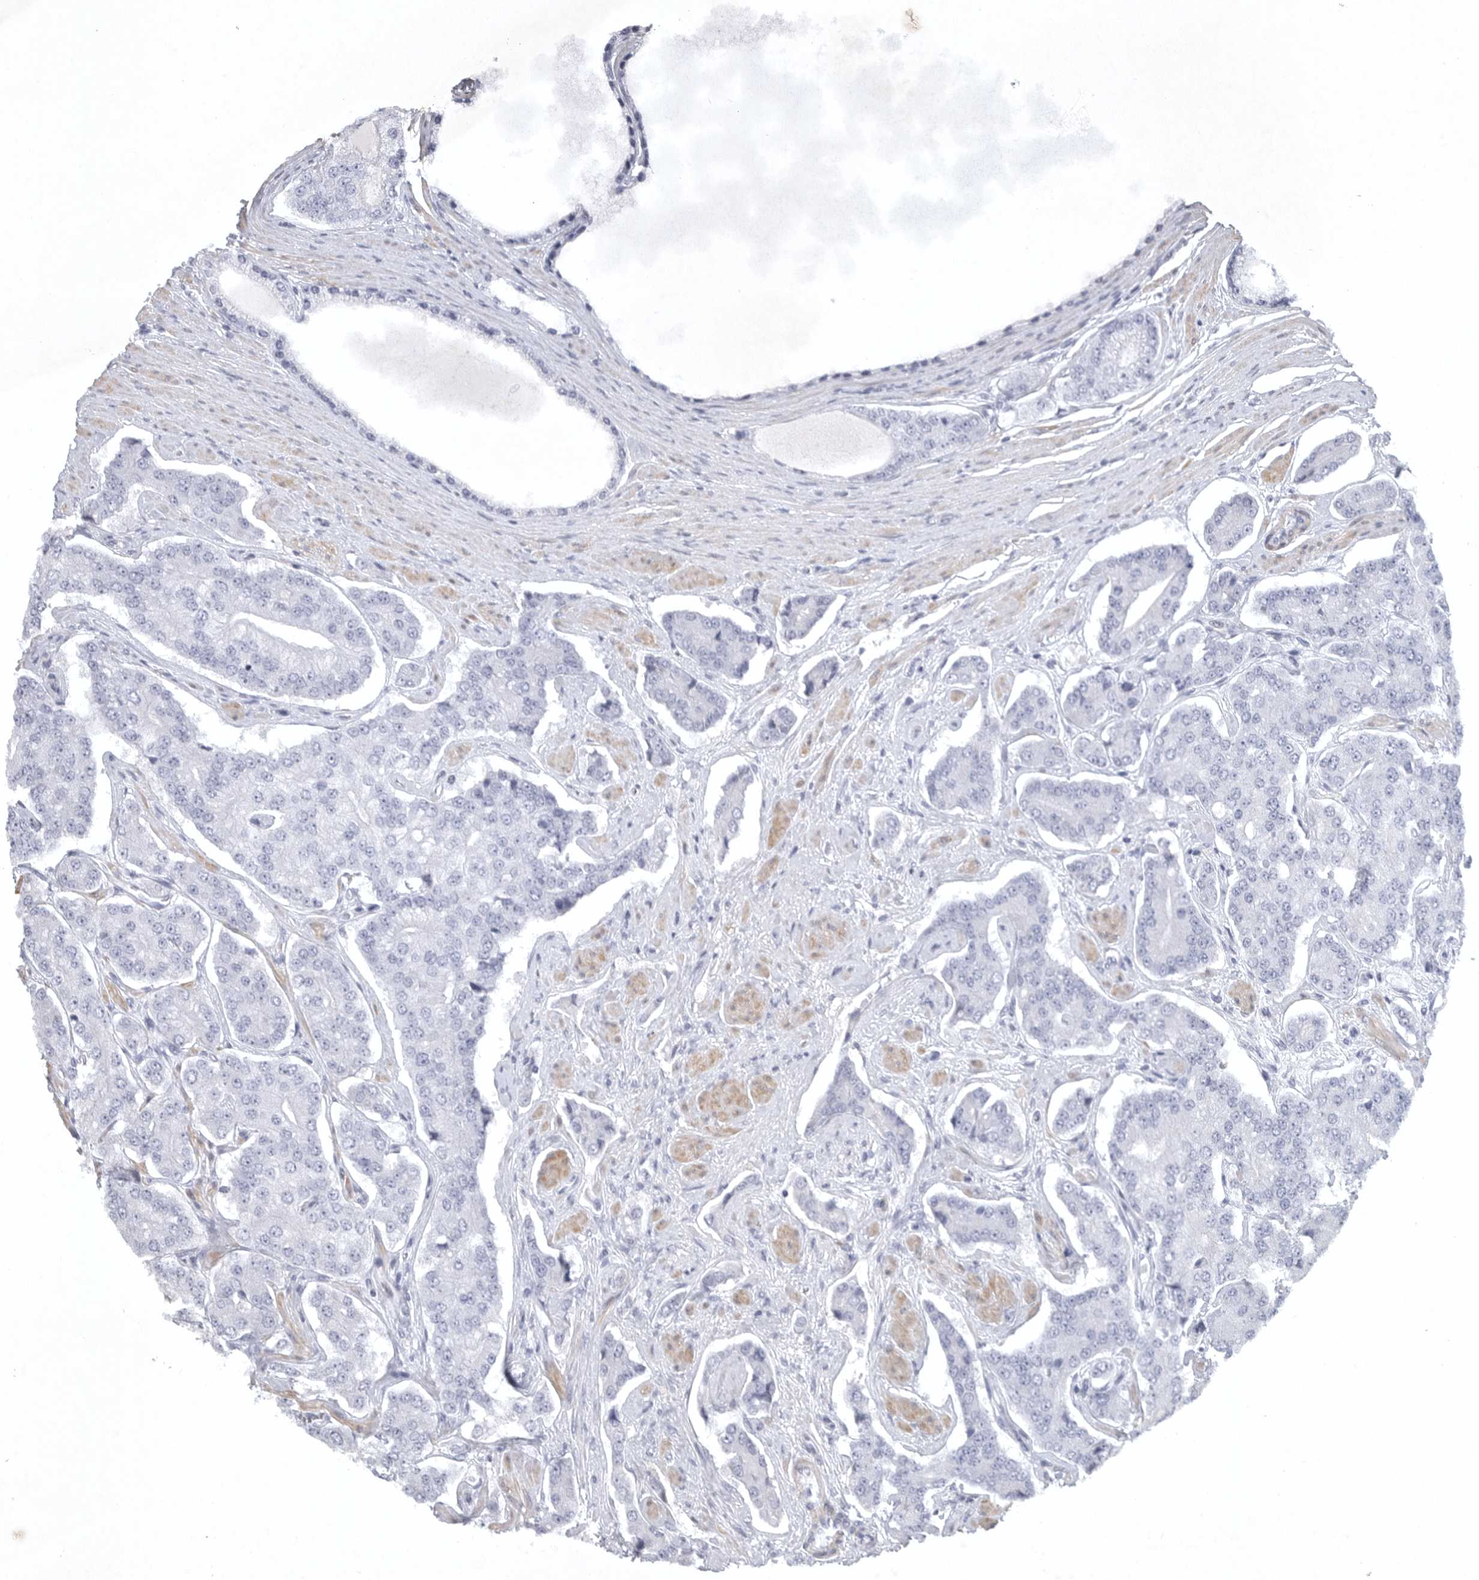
{"staining": {"intensity": "negative", "quantity": "none", "location": "none"}, "tissue": "prostate cancer", "cell_type": "Tumor cells", "image_type": "cancer", "snomed": [{"axis": "morphology", "description": "Adenocarcinoma, High grade"}, {"axis": "topography", "description": "Prostate"}], "caption": "Adenocarcinoma (high-grade) (prostate) was stained to show a protein in brown. There is no significant staining in tumor cells.", "gene": "TNR", "patient": {"sex": "male", "age": 71}}